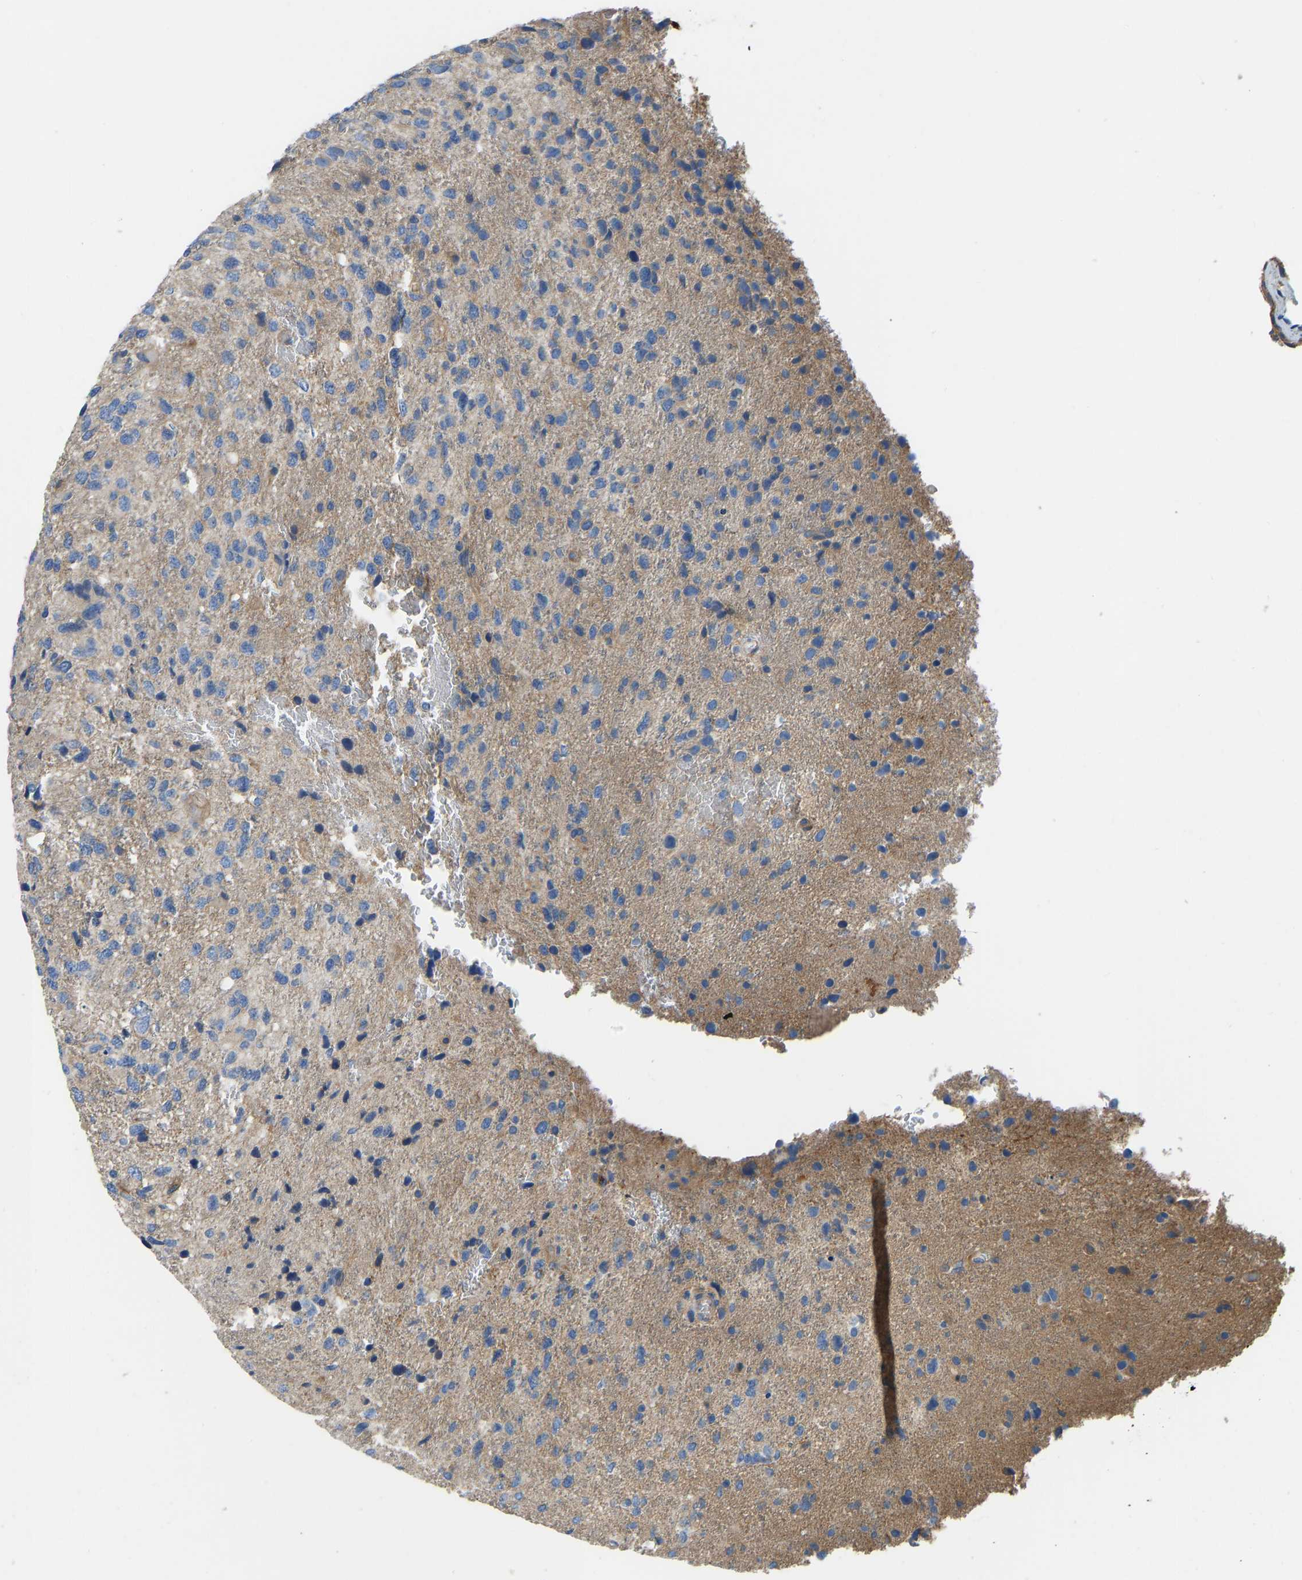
{"staining": {"intensity": "weak", "quantity": "25%-75%", "location": "cytoplasmic/membranous"}, "tissue": "glioma", "cell_type": "Tumor cells", "image_type": "cancer", "snomed": [{"axis": "morphology", "description": "Glioma, malignant, High grade"}, {"axis": "topography", "description": "Brain"}], "caption": "Protein staining of malignant glioma (high-grade) tissue reveals weak cytoplasmic/membranous positivity in approximately 25%-75% of tumor cells.", "gene": "CHAD", "patient": {"sex": "female", "age": 58}}